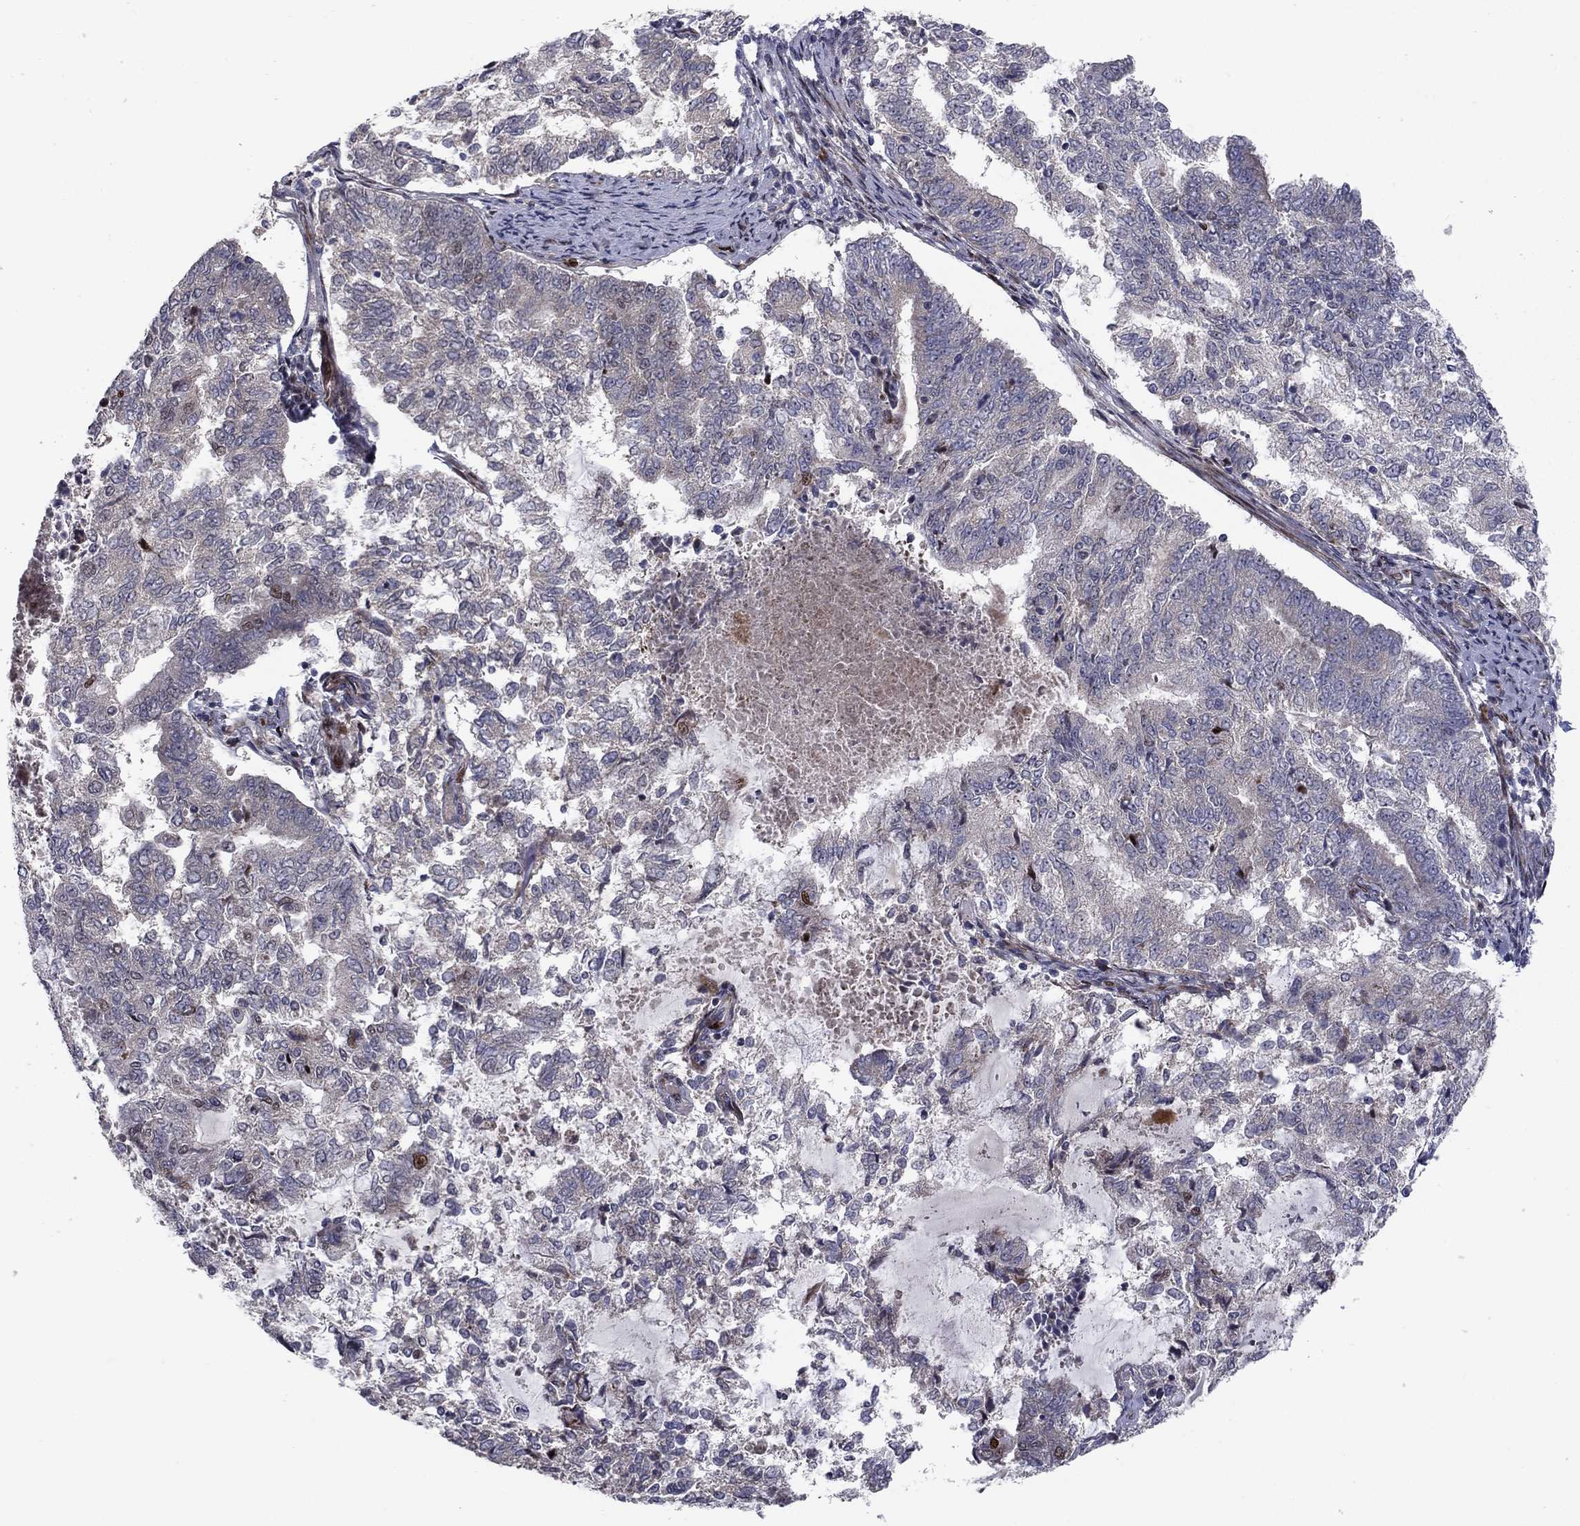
{"staining": {"intensity": "negative", "quantity": "none", "location": "none"}, "tissue": "endometrial cancer", "cell_type": "Tumor cells", "image_type": "cancer", "snomed": [{"axis": "morphology", "description": "Adenocarcinoma, NOS"}, {"axis": "topography", "description": "Endometrium"}], "caption": "A histopathology image of human endometrial cancer (adenocarcinoma) is negative for staining in tumor cells.", "gene": "MIOS", "patient": {"sex": "female", "age": 65}}